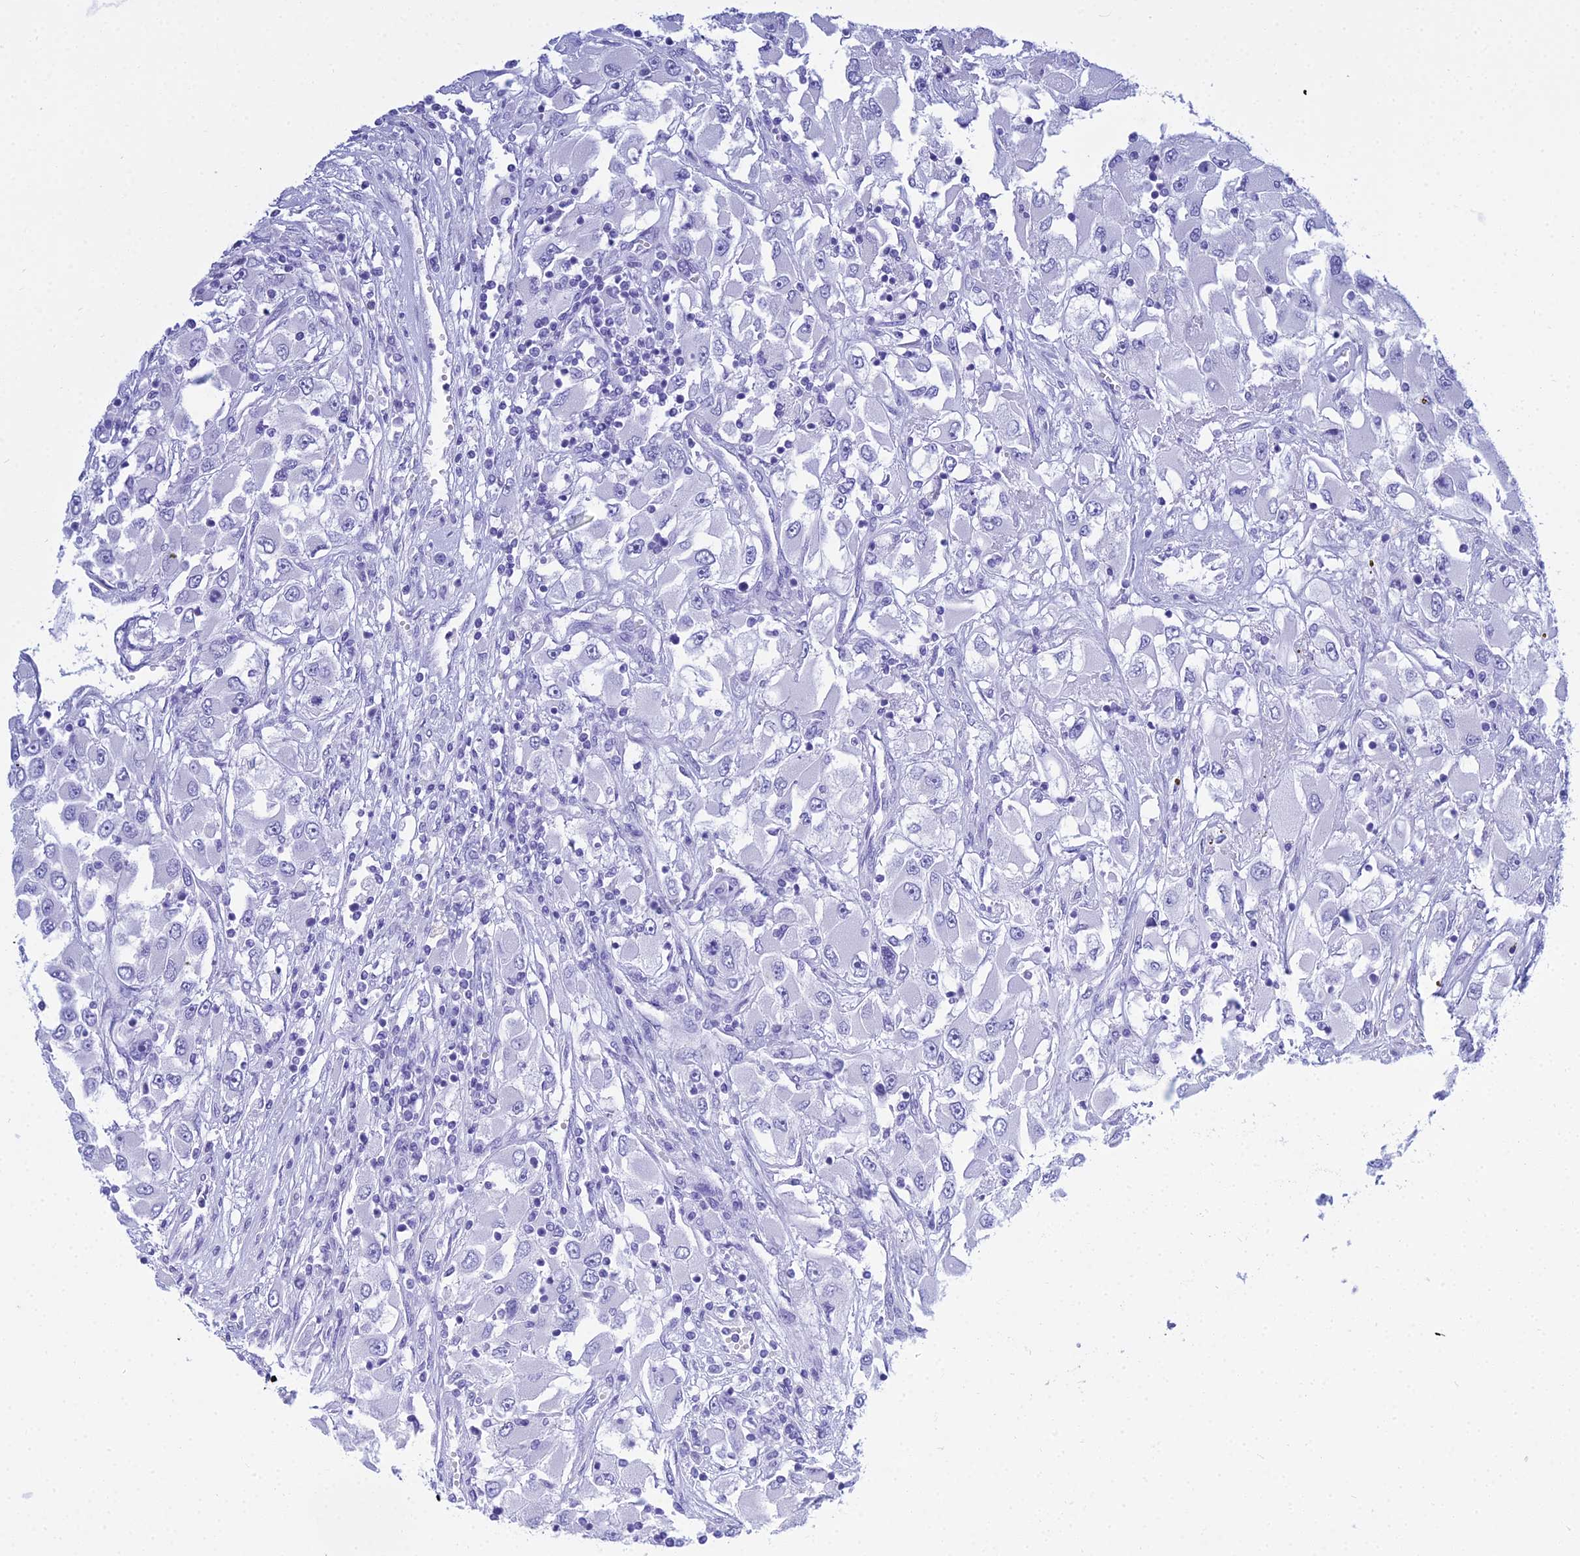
{"staining": {"intensity": "negative", "quantity": "none", "location": "none"}, "tissue": "renal cancer", "cell_type": "Tumor cells", "image_type": "cancer", "snomed": [{"axis": "morphology", "description": "Adenocarcinoma, NOS"}, {"axis": "topography", "description": "Kidney"}], "caption": "Tumor cells are negative for protein expression in human adenocarcinoma (renal). Nuclei are stained in blue.", "gene": "PATE4", "patient": {"sex": "female", "age": 52}}